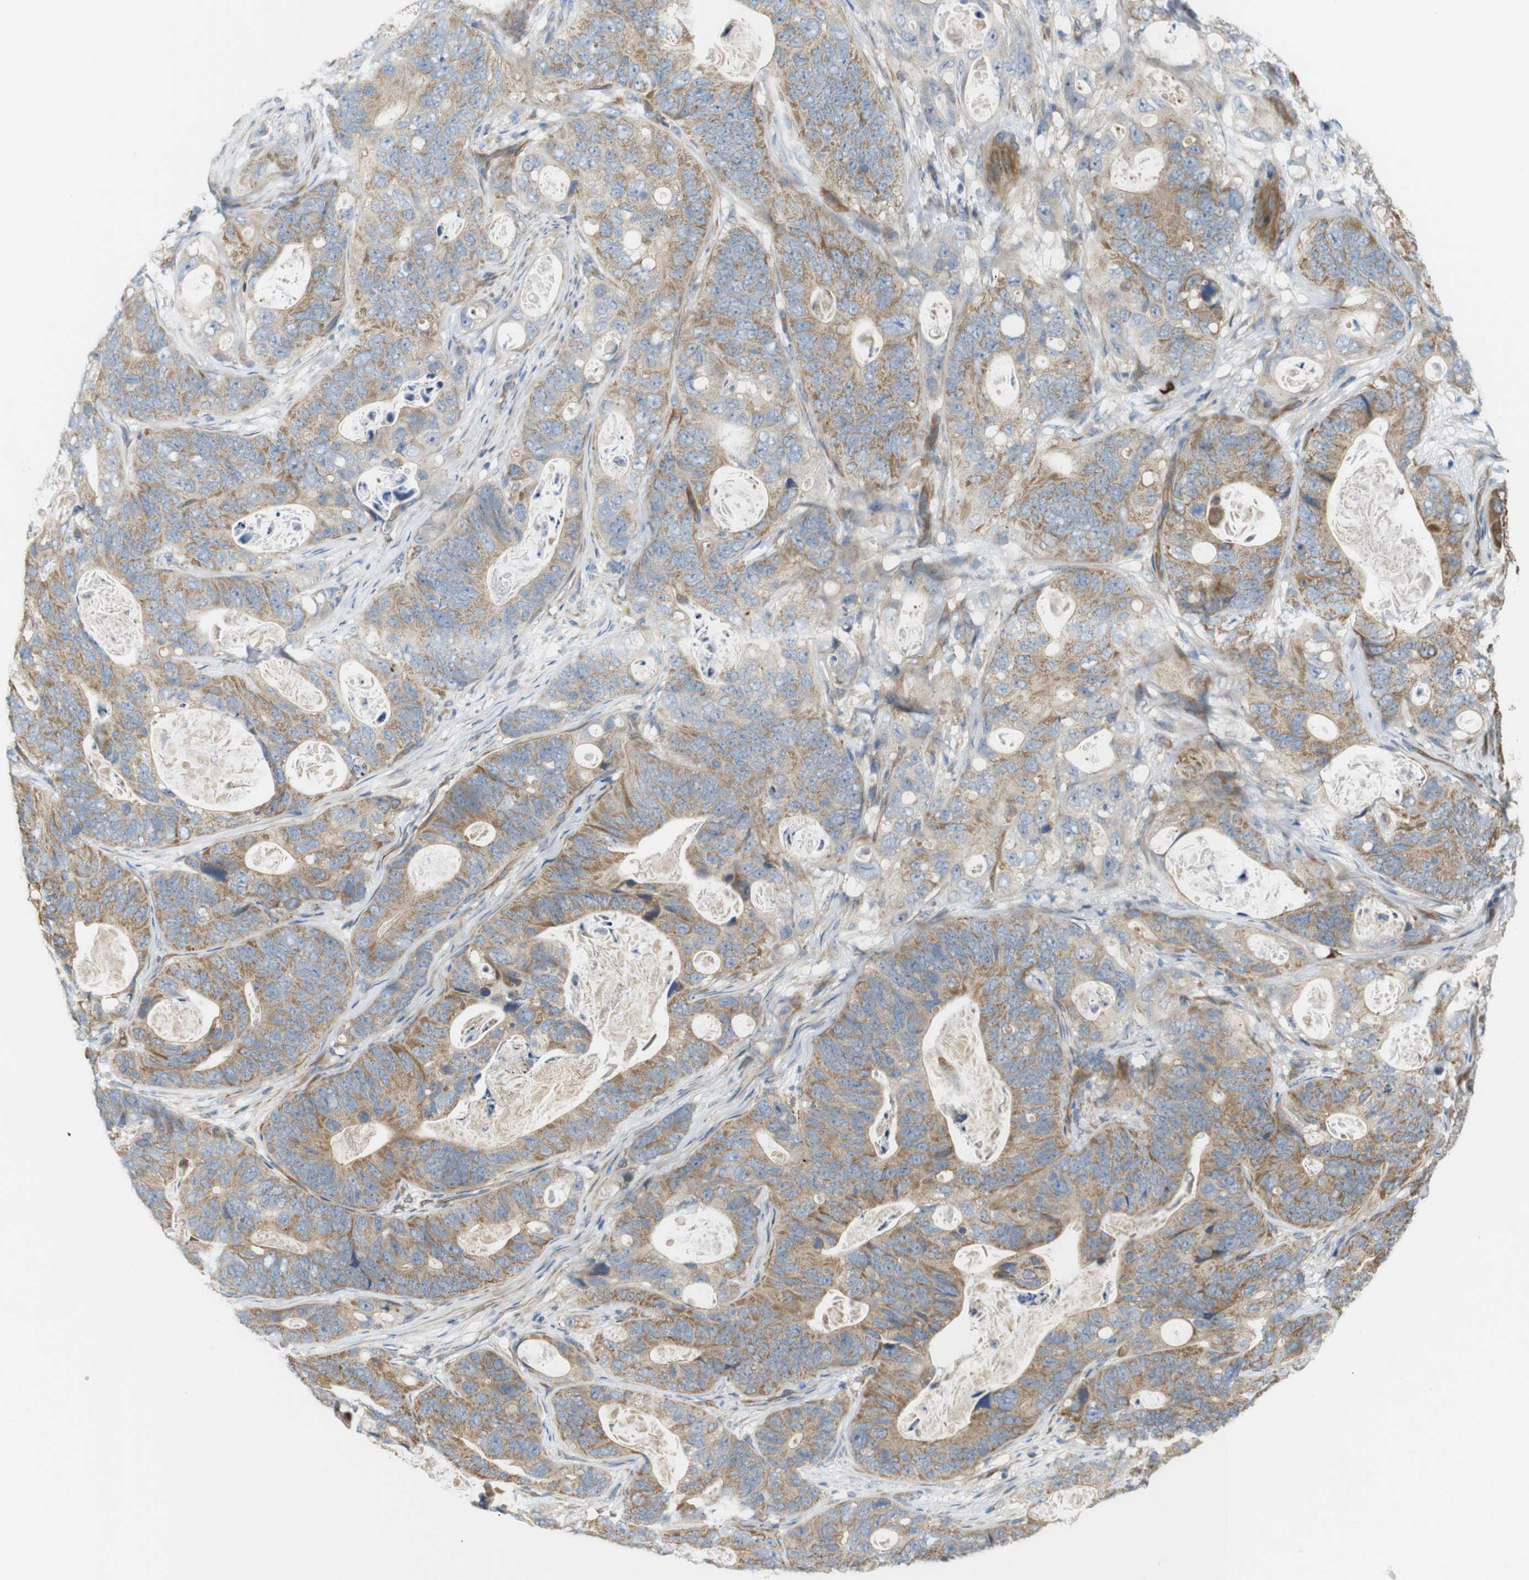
{"staining": {"intensity": "moderate", "quantity": ">75%", "location": "cytoplasmic/membranous"}, "tissue": "stomach cancer", "cell_type": "Tumor cells", "image_type": "cancer", "snomed": [{"axis": "morphology", "description": "Adenocarcinoma, NOS"}, {"axis": "topography", "description": "Stomach"}], "caption": "Stomach cancer stained for a protein exhibits moderate cytoplasmic/membranous positivity in tumor cells. The protein is shown in brown color, while the nuclei are stained blue.", "gene": "RPTOR", "patient": {"sex": "female", "age": 89}}